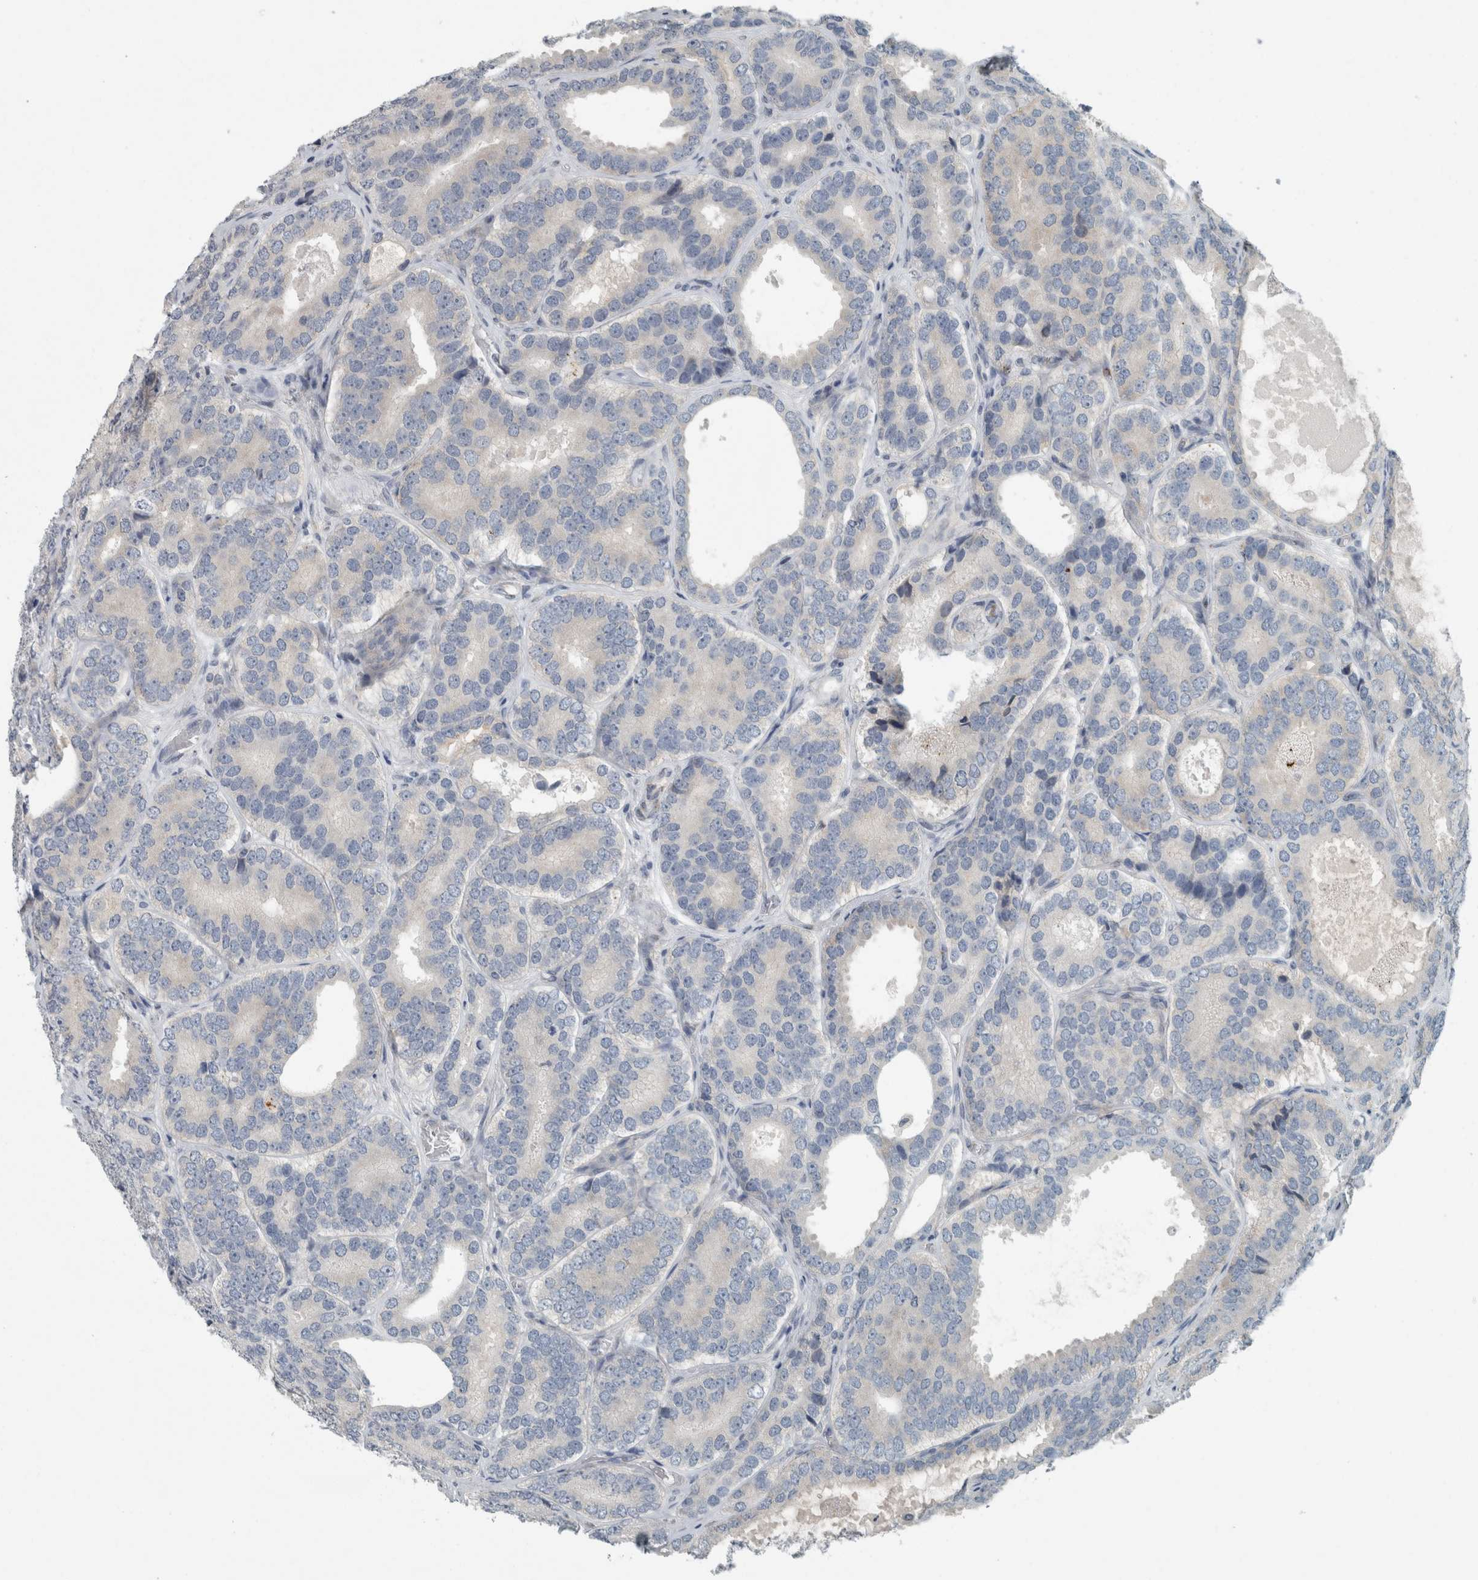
{"staining": {"intensity": "negative", "quantity": "none", "location": "none"}, "tissue": "prostate cancer", "cell_type": "Tumor cells", "image_type": "cancer", "snomed": [{"axis": "morphology", "description": "Adenocarcinoma, High grade"}, {"axis": "topography", "description": "Prostate"}], "caption": "IHC histopathology image of human high-grade adenocarcinoma (prostate) stained for a protein (brown), which displays no expression in tumor cells.", "gene": "KIF1C", "patient": {"sex": "male", "age": 56}}